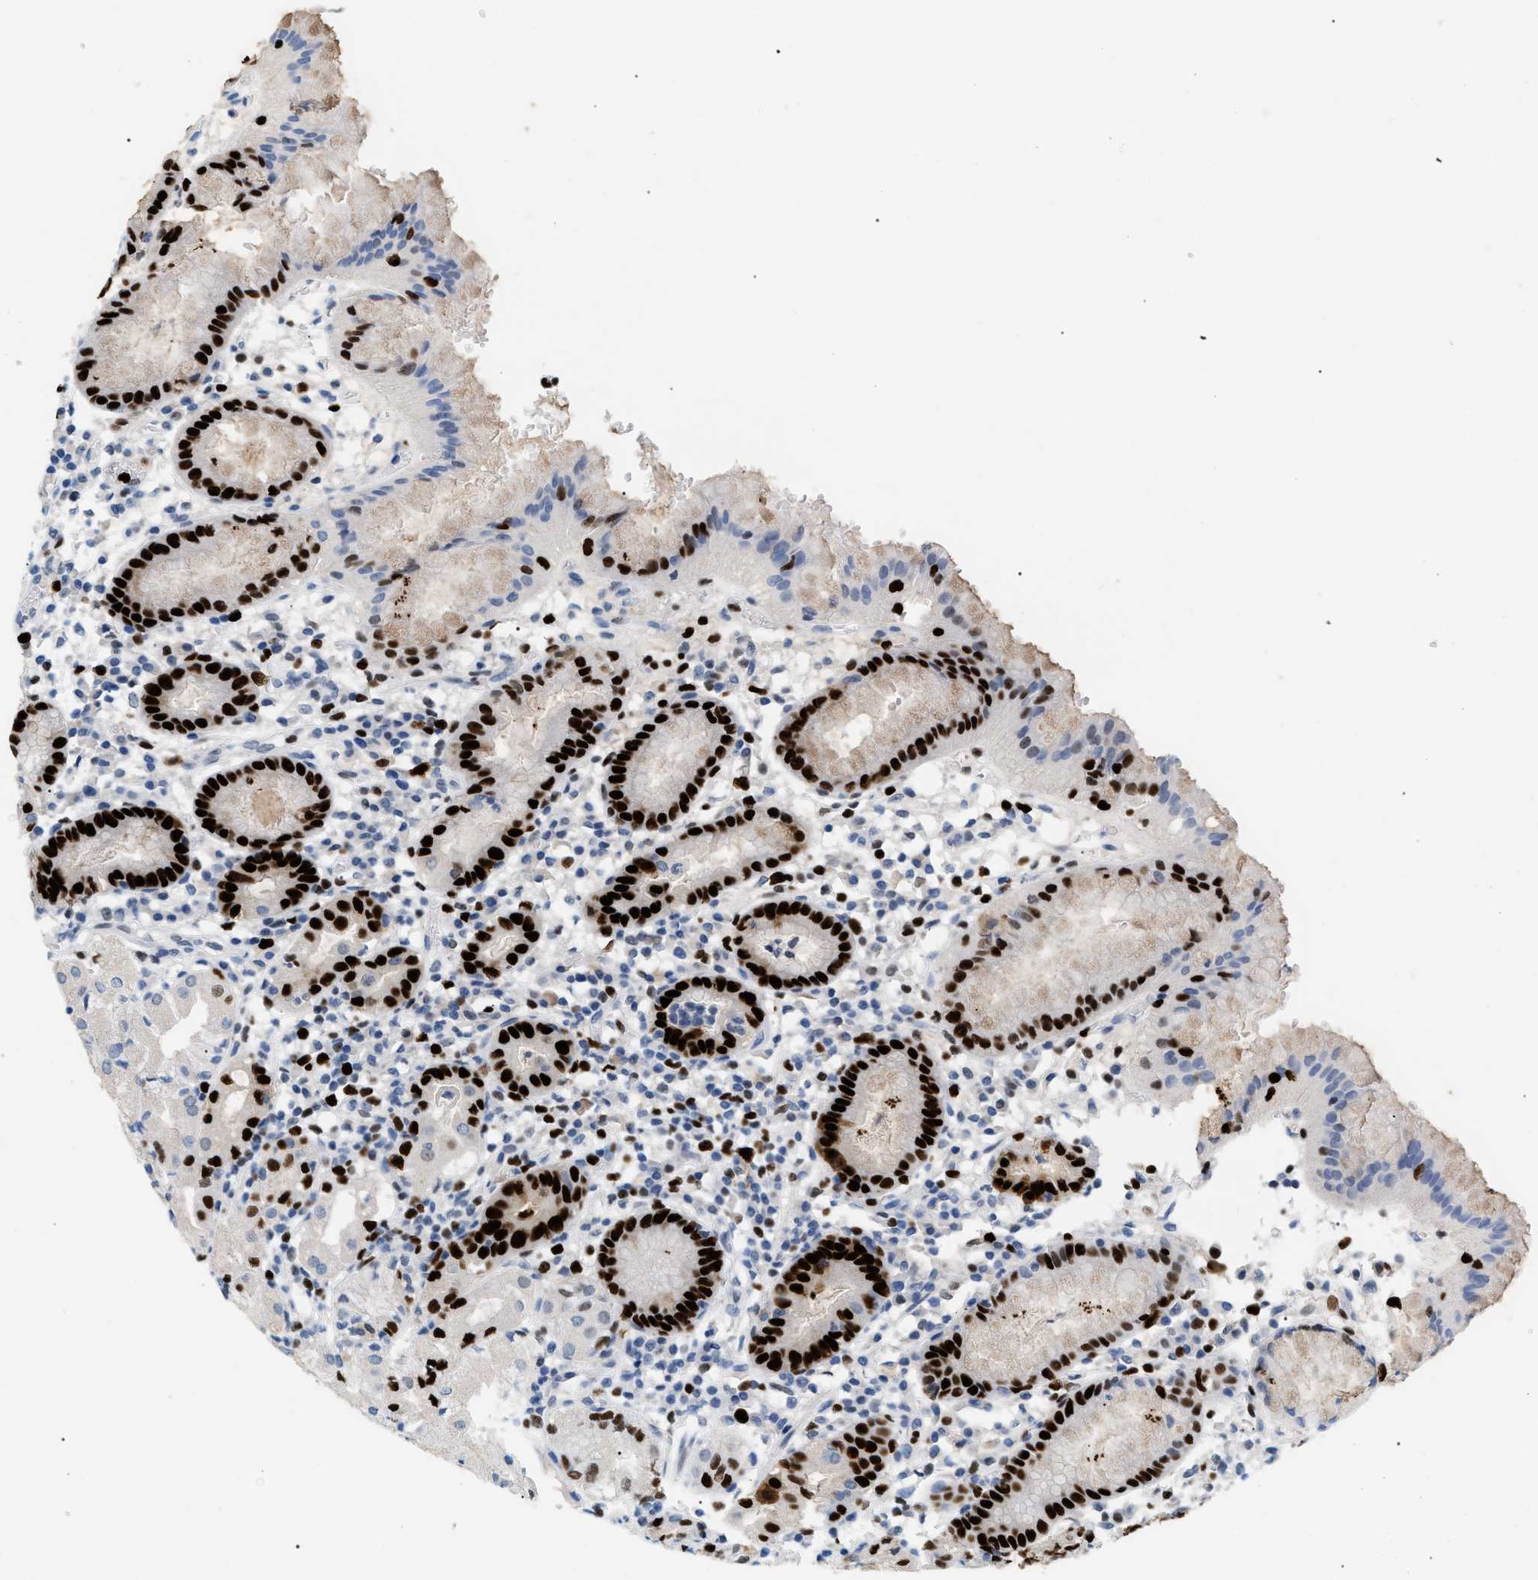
{"staining": {"intensity": "strong", "quantity": "25%-75%", "location": "nuclear"}, "tissue": "stomach", "cell_type": "Glandular cells", "image_type": "normal", "snomed": [{"axis": "morphology", "description": "Normal tissue, NOS"}, {"axis": "topography", "description": "Stomach"}, {"axis": "topography", "description": "Stomach, lower"}], "caption": "Benign stomach demonstrates strong nuclear staining in about 25%-75% of glandular cells, visualized by immunohistochemistry.", "gene": "MCM7", "patient": {"sex": "female", "age": 75}}